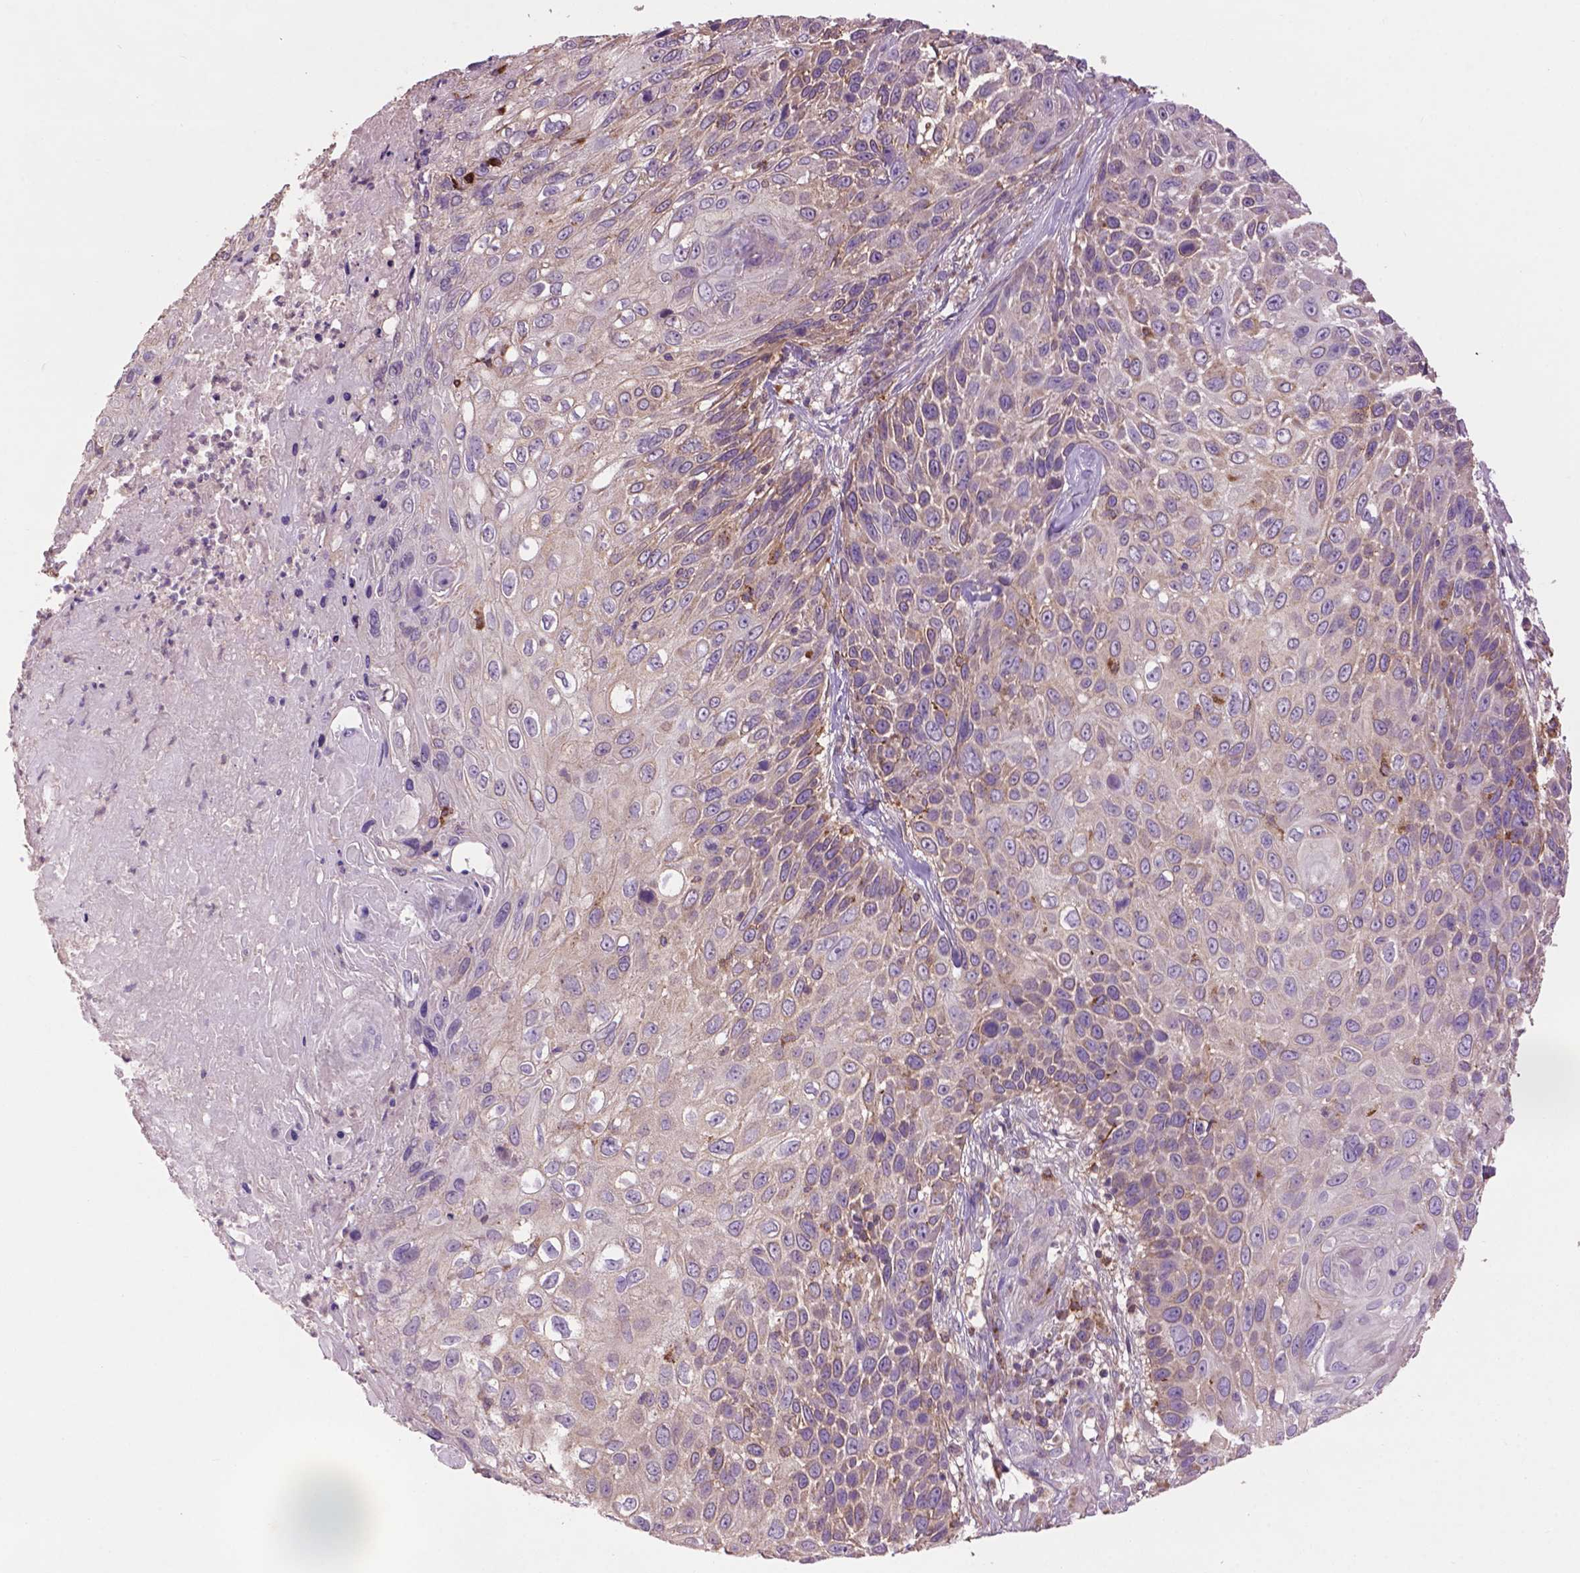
{"staining": {"intensity": "negative", "quantity": "none", "location": "none"}, "tissue": "skin cancer", "cell_type": "Tumor cells", "image_type": "cancer", "snomed": [{"axis": "morphology", "description": "Squamous cell carcinoma, NOS"}, {"axis": "topography", "description": "Skin"}], "caption": "There is no significant positivity in tumor cells of skin squamous cell carcinoma.", "gene": "LRRC3C", "patient": {"sex": "male", "age": 92}}